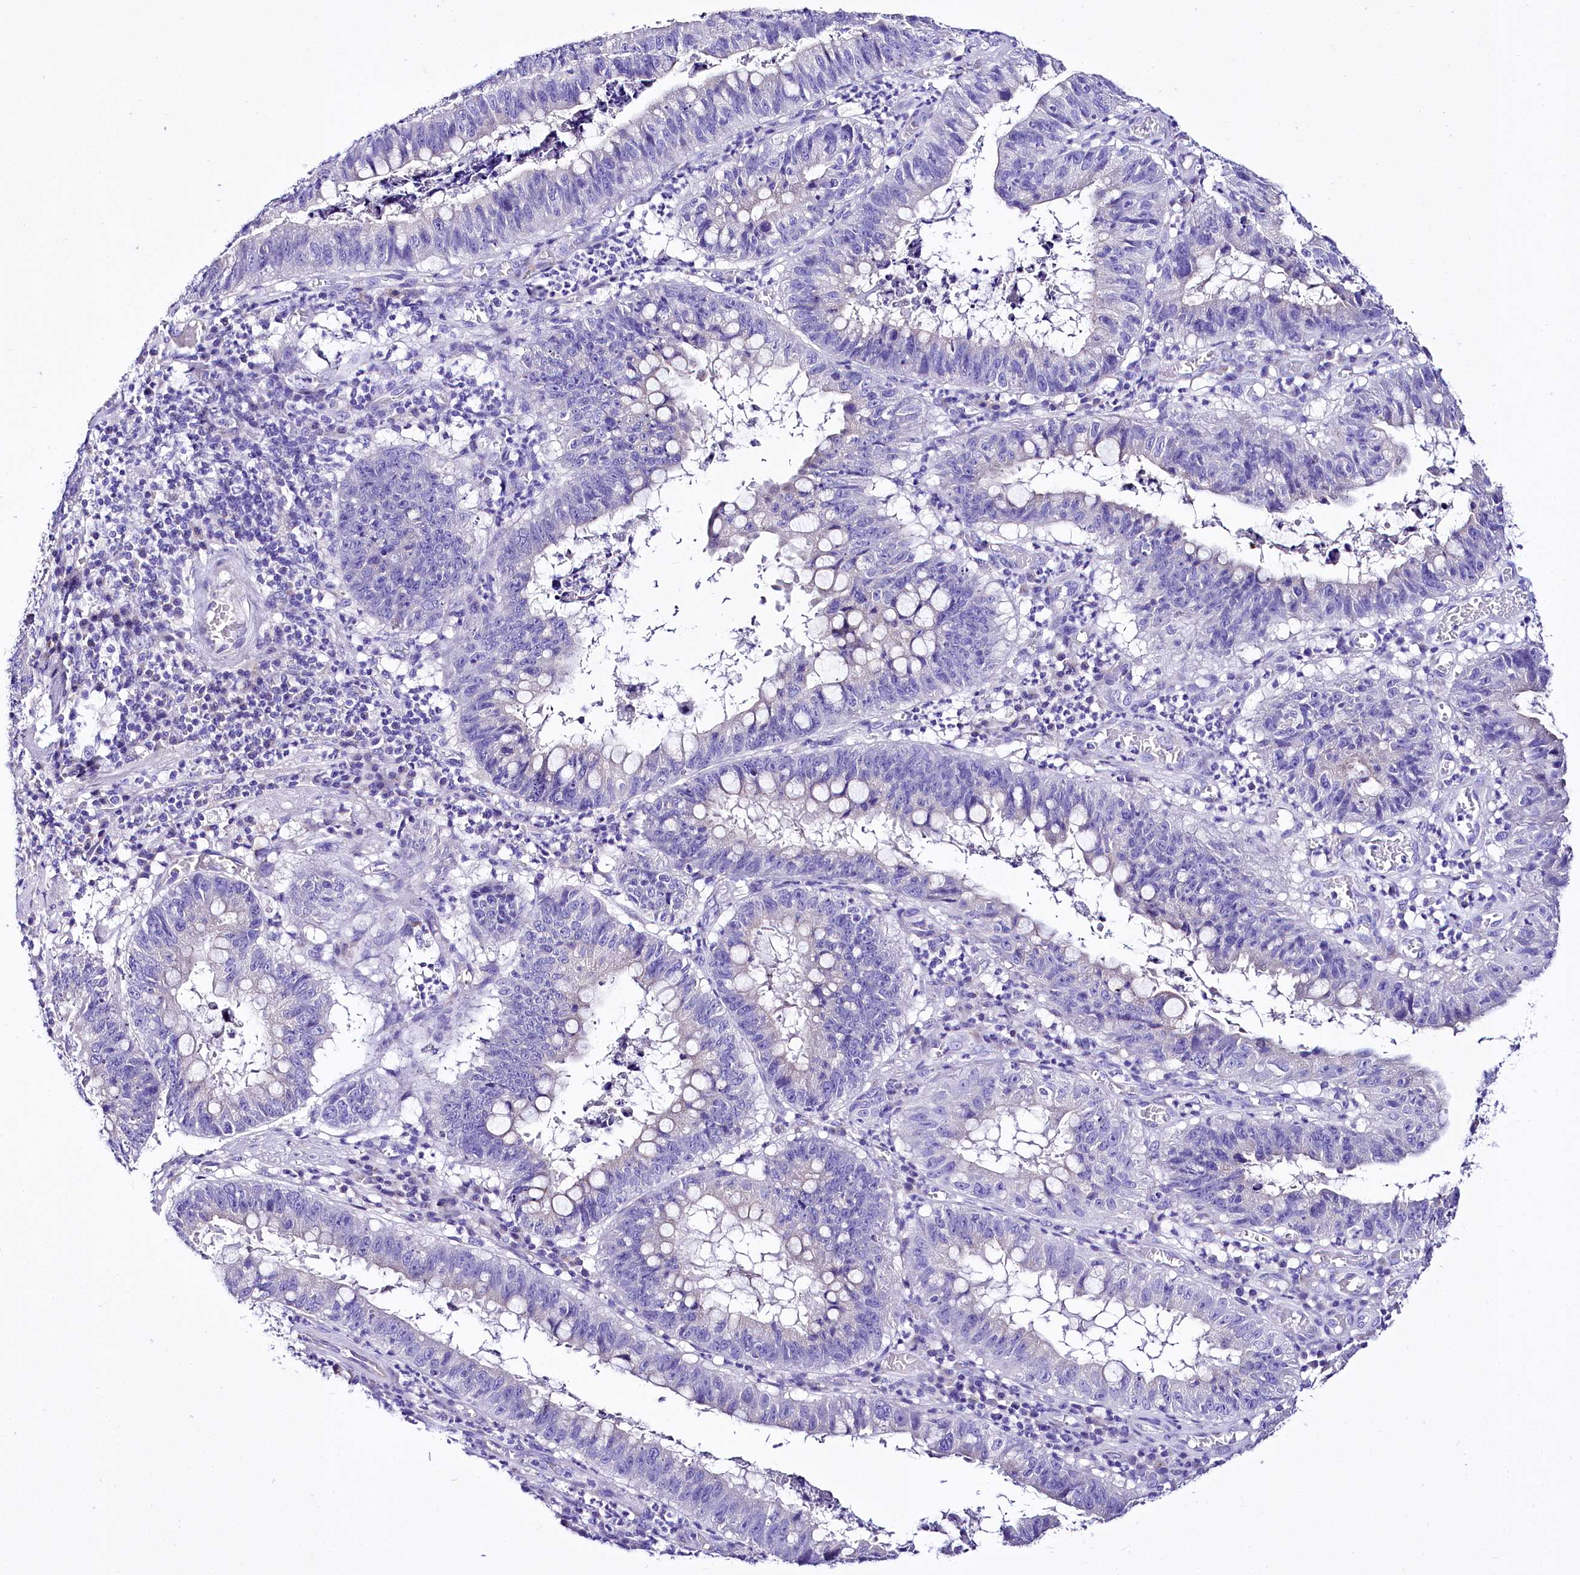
{"staining": {"intensity": "negative", "quantity": "none", "location": "none"}, "tissue": "stomach cancer", "cell_type": "Tumor cells", "image_type": "cancer", "snomed": [{"axis": "morphology", "description": "Adenocarcinoma, NOS"}, {"axis": "topography", "description": "Stomach"}], "caption": "IHC histopathology image of stomach cancer (adenocarcinoma) stained for a protein (brown), which demonstrates no staining in tumor cells.", "gene": "A2ML1", "patient": {"sex": "male", "age": 59}}